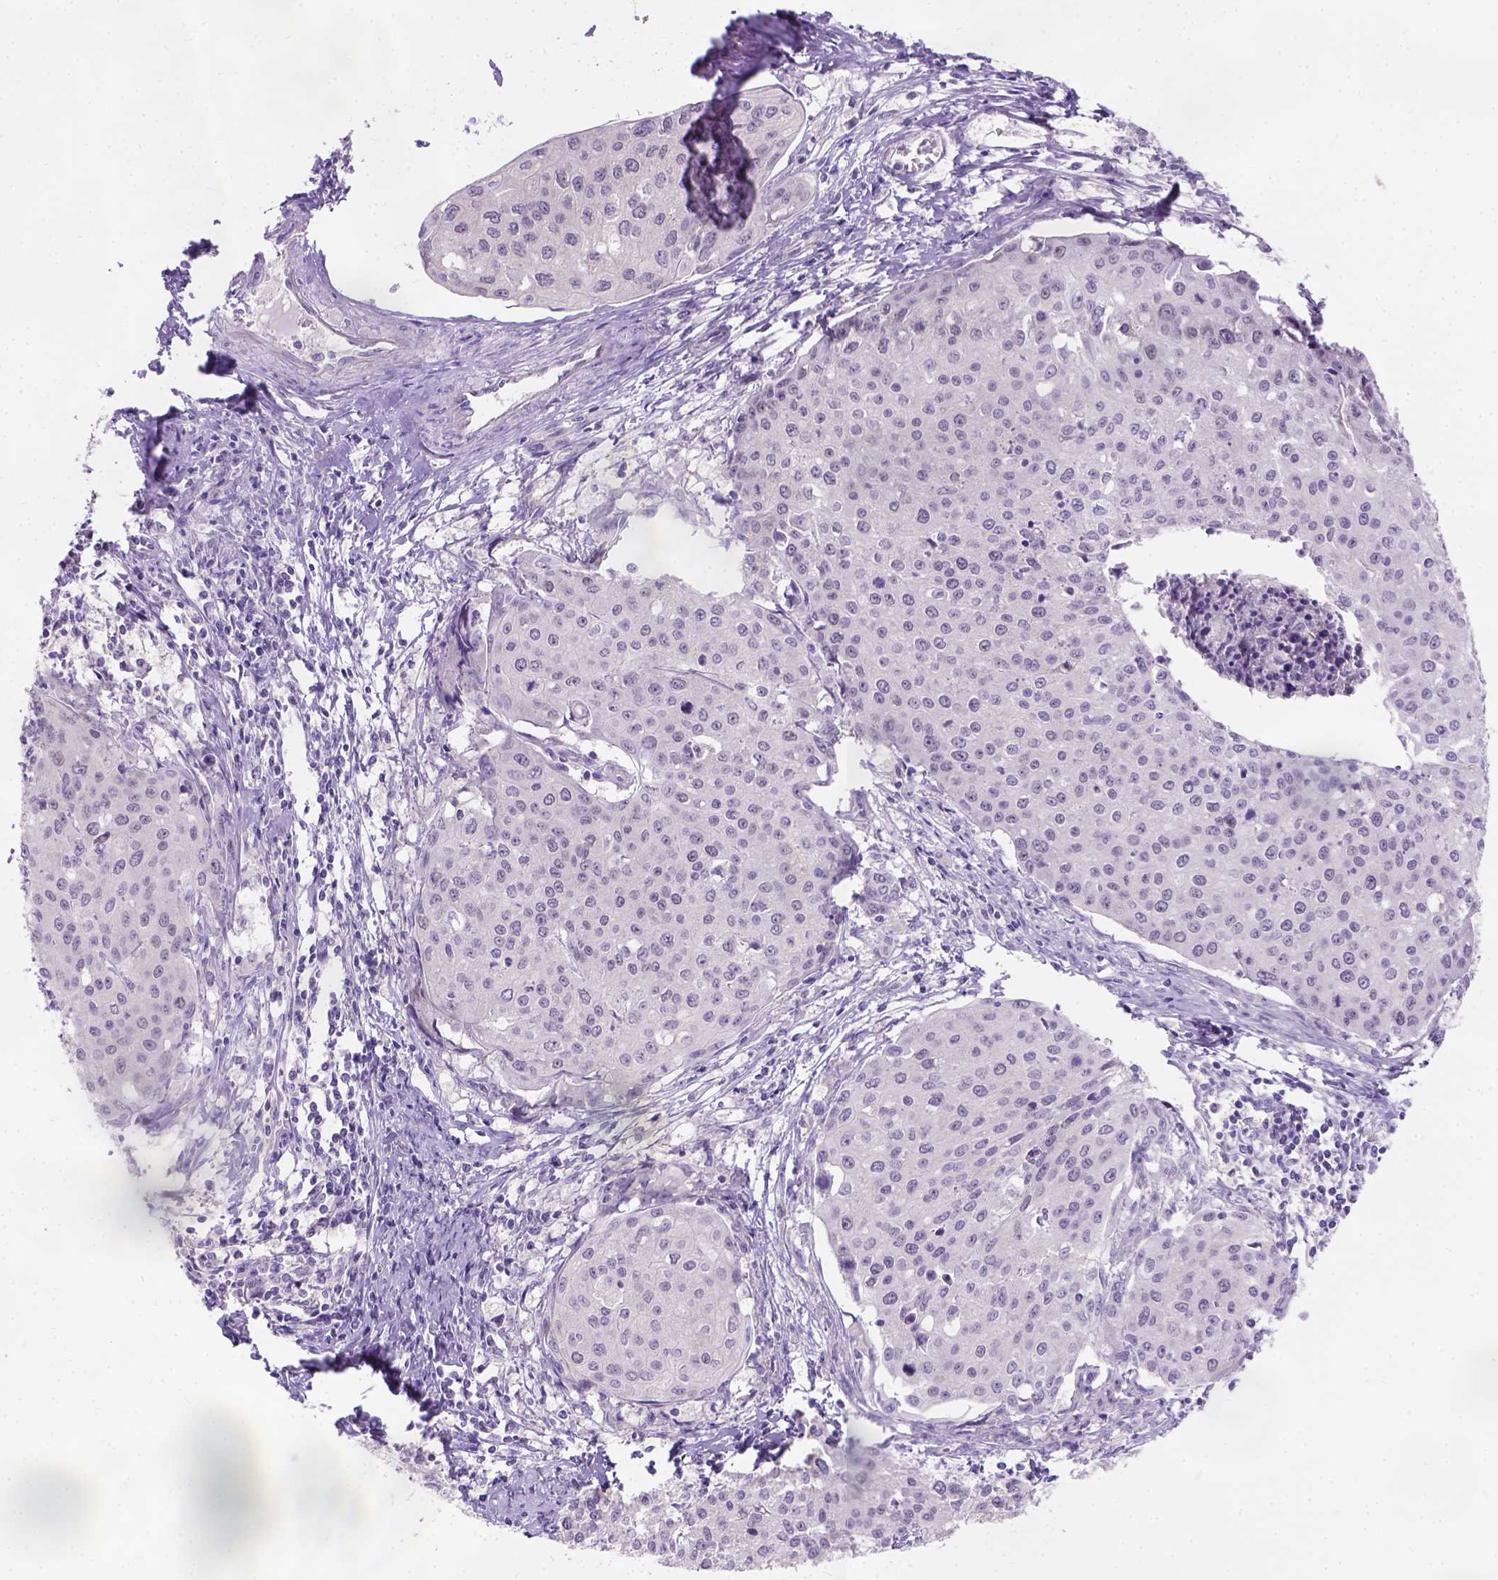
{"staining": {"intensity": "negative", "quantity": "none", "location": "none"}, "tissue": "cervical cancer", "cell_type": "Tumor cells", "image_type": "cancer", "snomed": [{"axis": "morphology", "description": "Squamous cell carcinoma, NOS"}, {"axis": "topography", "description": "Cervix"}], "caption": "DAB immunohistochemical staining of human squamous cell carcinoma (cervical) exhibits no significant expression in tumor cells.", "gene": "C20orf144", "patient": {"sex": "female", "age": 38}}